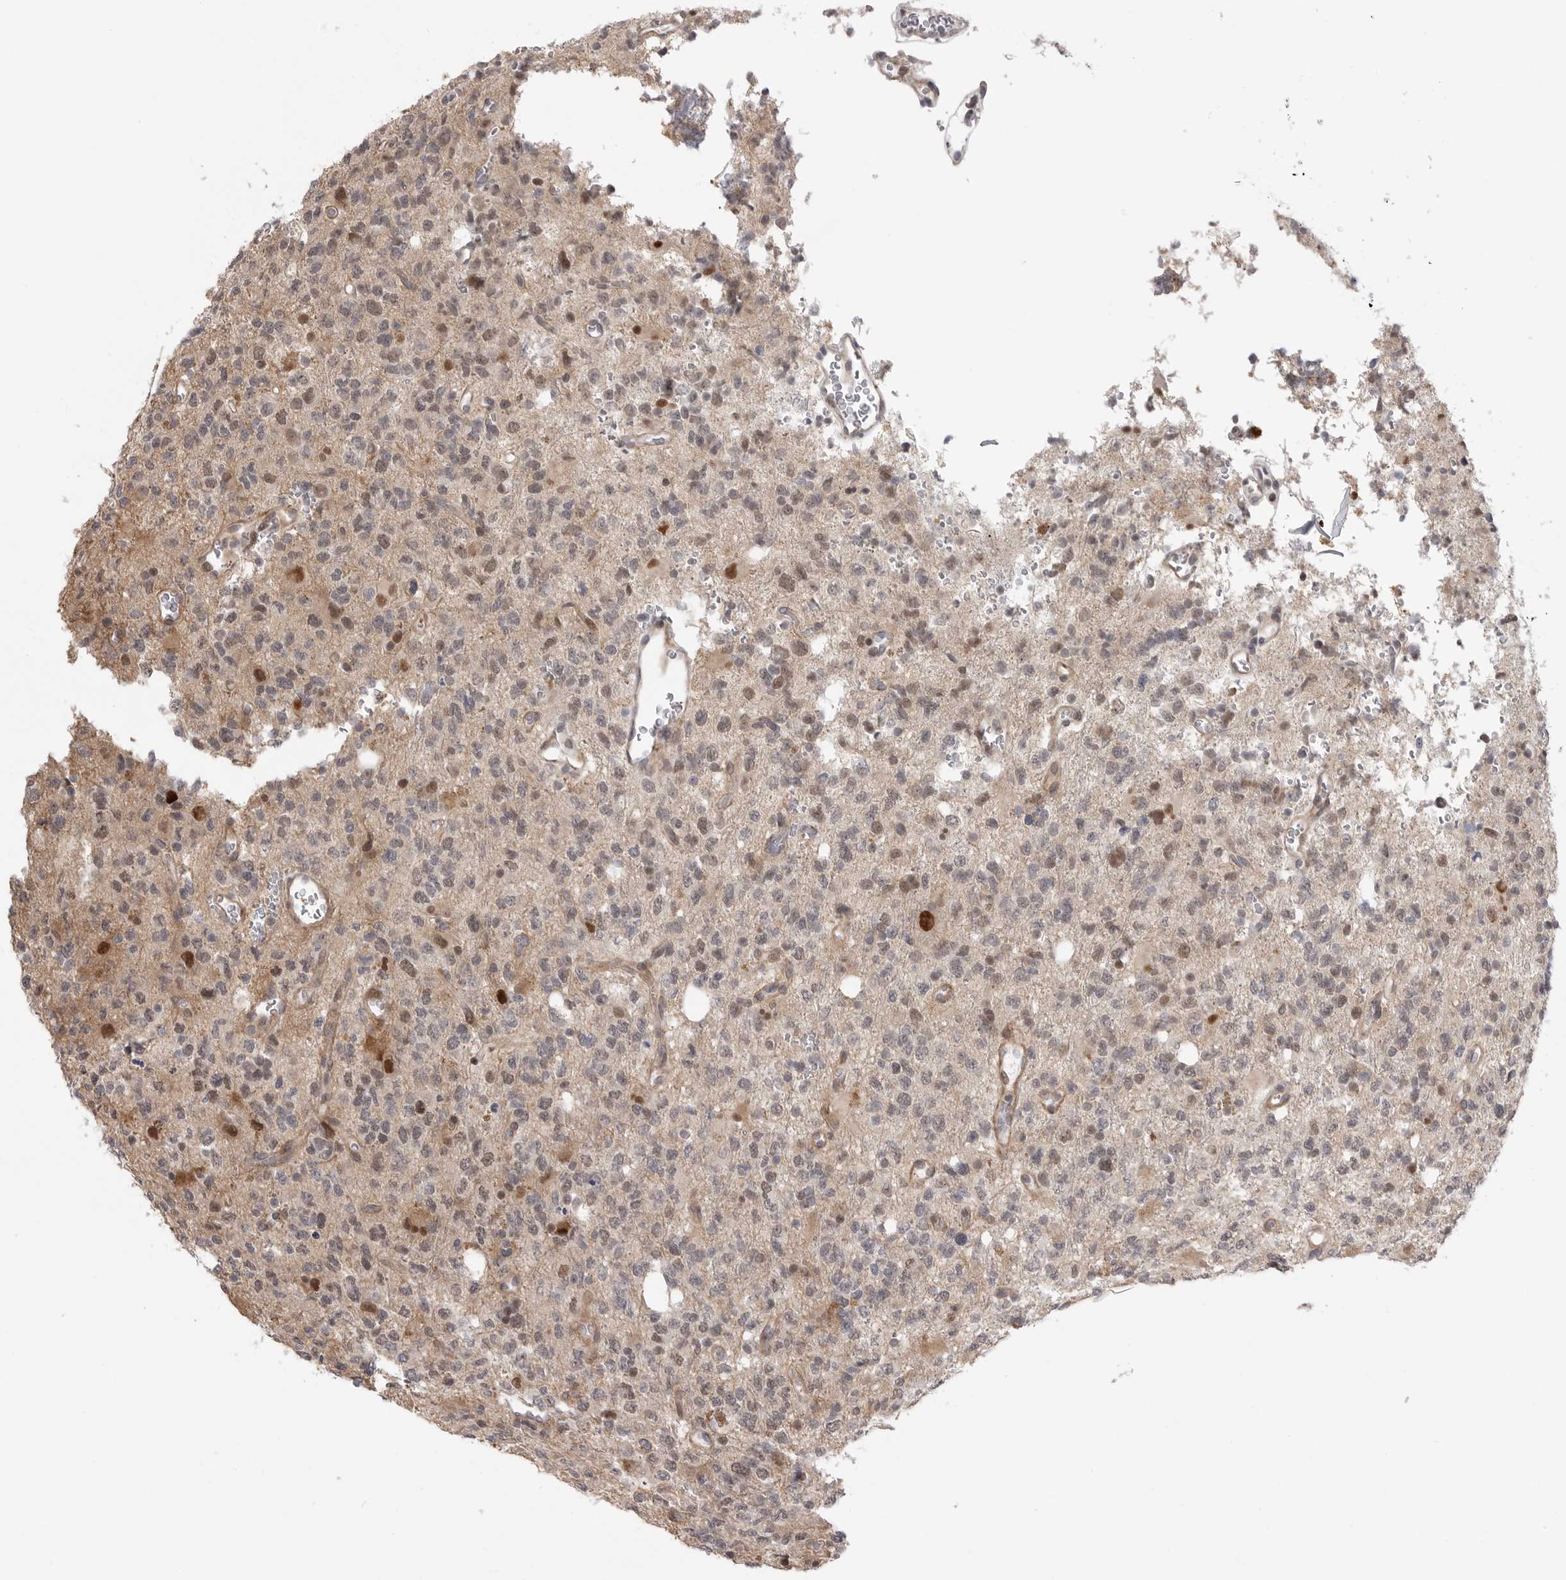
{"staining": {"intensity": "weak", "quantity": "25%-75%", "location": "cytoplasmic/membranous,nuclear"}, "tissue": "glioma", "cell_type": "Tumor cells", "image_type": "cancer", "snomed": [{"axis": "morphology", "description": "Glioma, malignant, High grade"}, {"axis": "topography", "description": "Brain"}], "caption": "Malignant high-grade glioma was stained to show a protein in brown. There is low levels of weak cytoplasmic/membranous and nuclear staining in approximately 25%-75% of tumor cells.", "gene": "GGT6", "patient": {"sex": "female", "age": 62}}